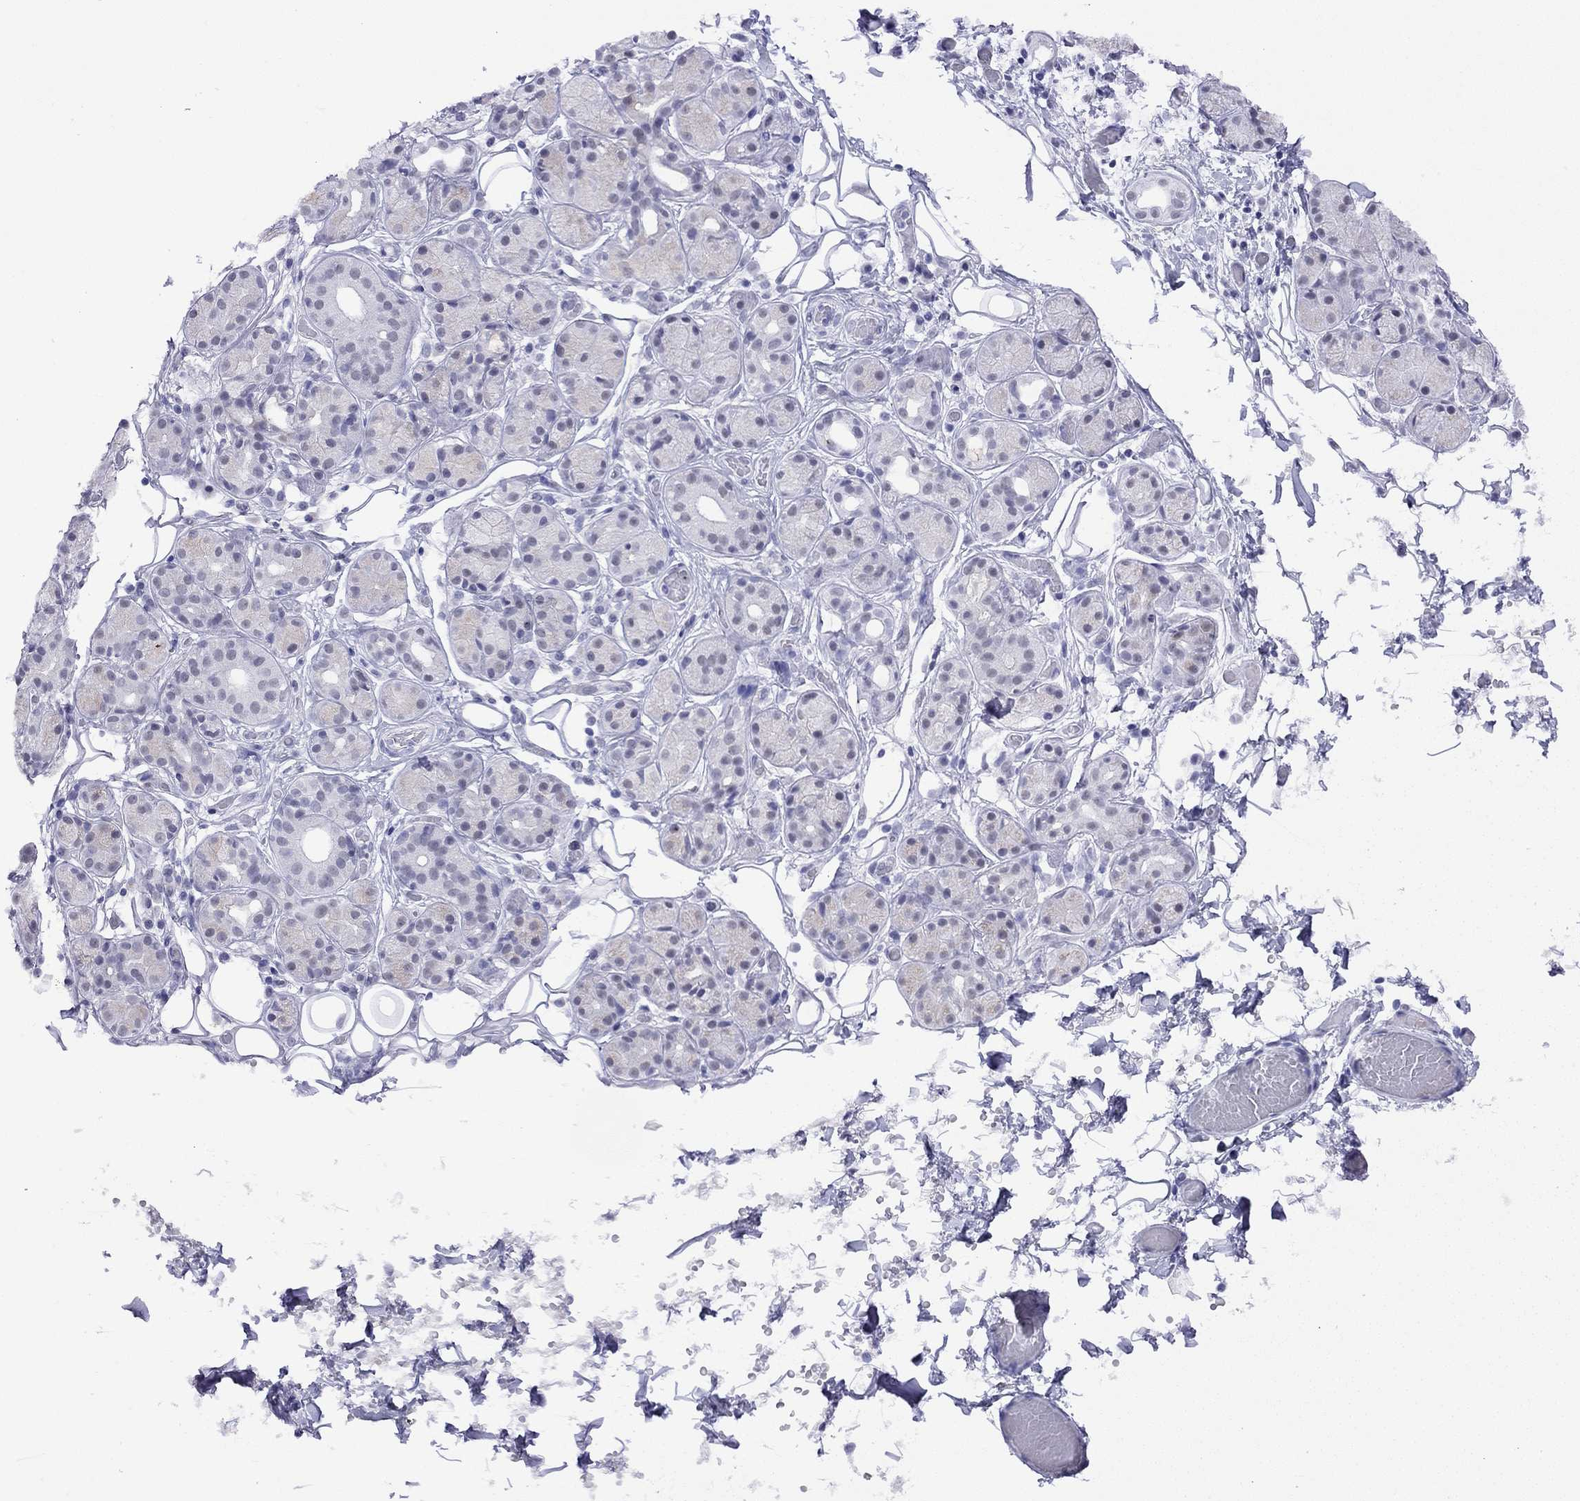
{"staining": {"intensity": "negative", "quantity": "none", "location": "none"}, "tissue": "salivary gland", "cell_type": "Glandular cells", "image_type": "normal", "snomed": [{"axis": "morphology", "description": "Normal tissue, NOS"}, {"axis": "topography", "description": "Salivary gland"}, {"axis": "topography", "description": "Peripheral nerve tissue"}], "caption": "IHC image of benign salivary gland: salivary gland stained with DAB exhibits no significant protein expression in glandular cells. (Brightfield microscopy of DAB IHC at high magnification).", "gene": "SLC30A8", "patient": {"sex": "male", "age": 71}}